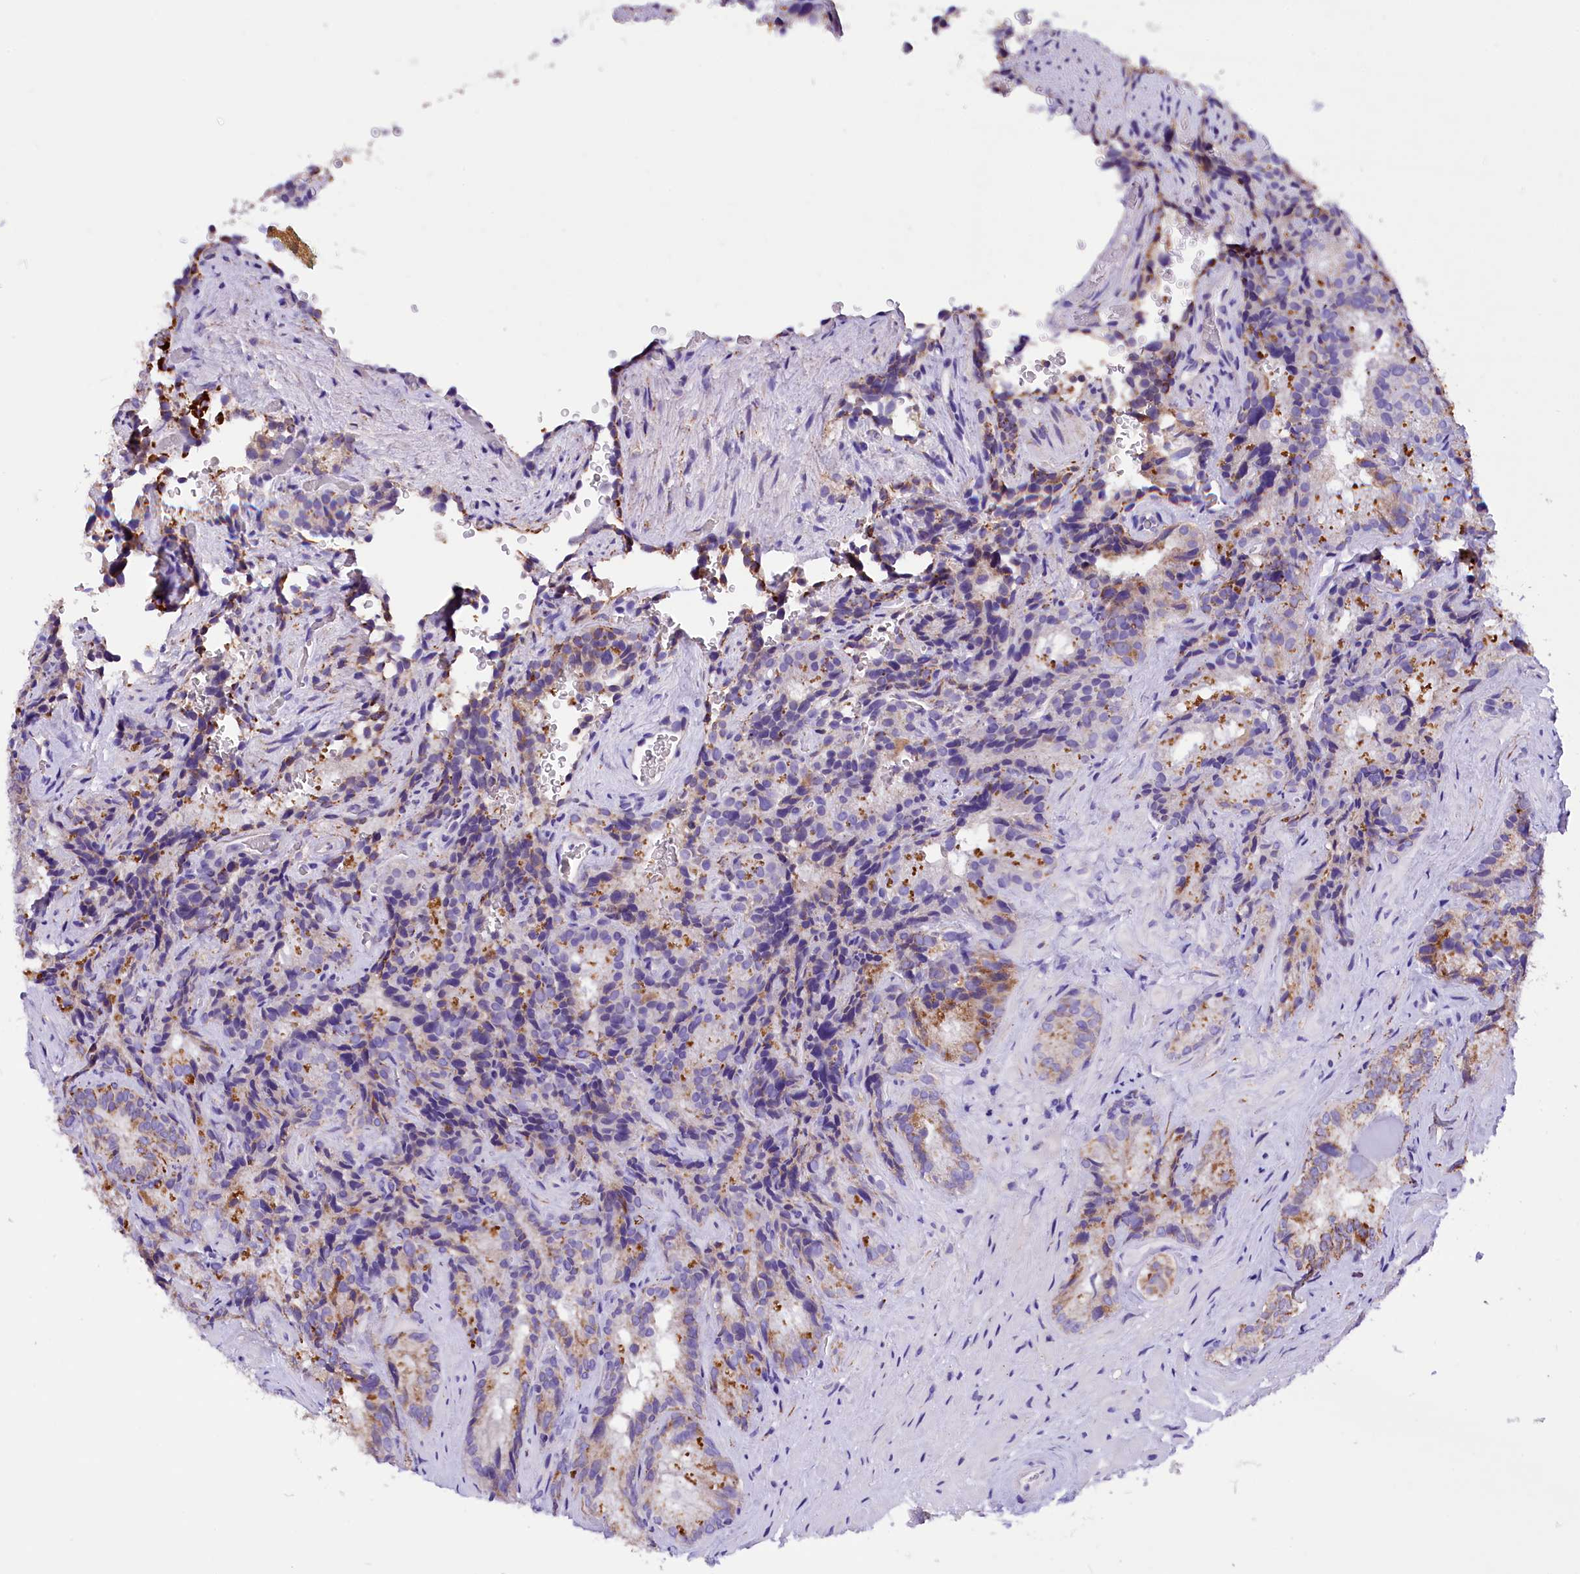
{"staining": {"intensity": "moderate", "quantity": "25%-75%", "location": "cytoplasmic/membranous"}, "tissue": "seminal vesicle", "cell_type": "Glandular cells", "image_type": "normal", "snomed": [{"axis": "morphology", "description": "Normal tissue, NOS"}, {"axis": "topography", "description": "Seminal veicle"}], "caption": "High-power microscopy captured an IHC histopathology image of benign seminal vesicle, revealing moderate cytoplasmic/membranous positivity in approximately 25%-75% of glandular cells. (Stains: DAB (3,3'-diaminobenzidine) in brown, nuclei in blue, Microscopy: brightfield microscopy at high magnification).", "gene": "ABAT", "patient": {"sex": "male", "age": 58}}